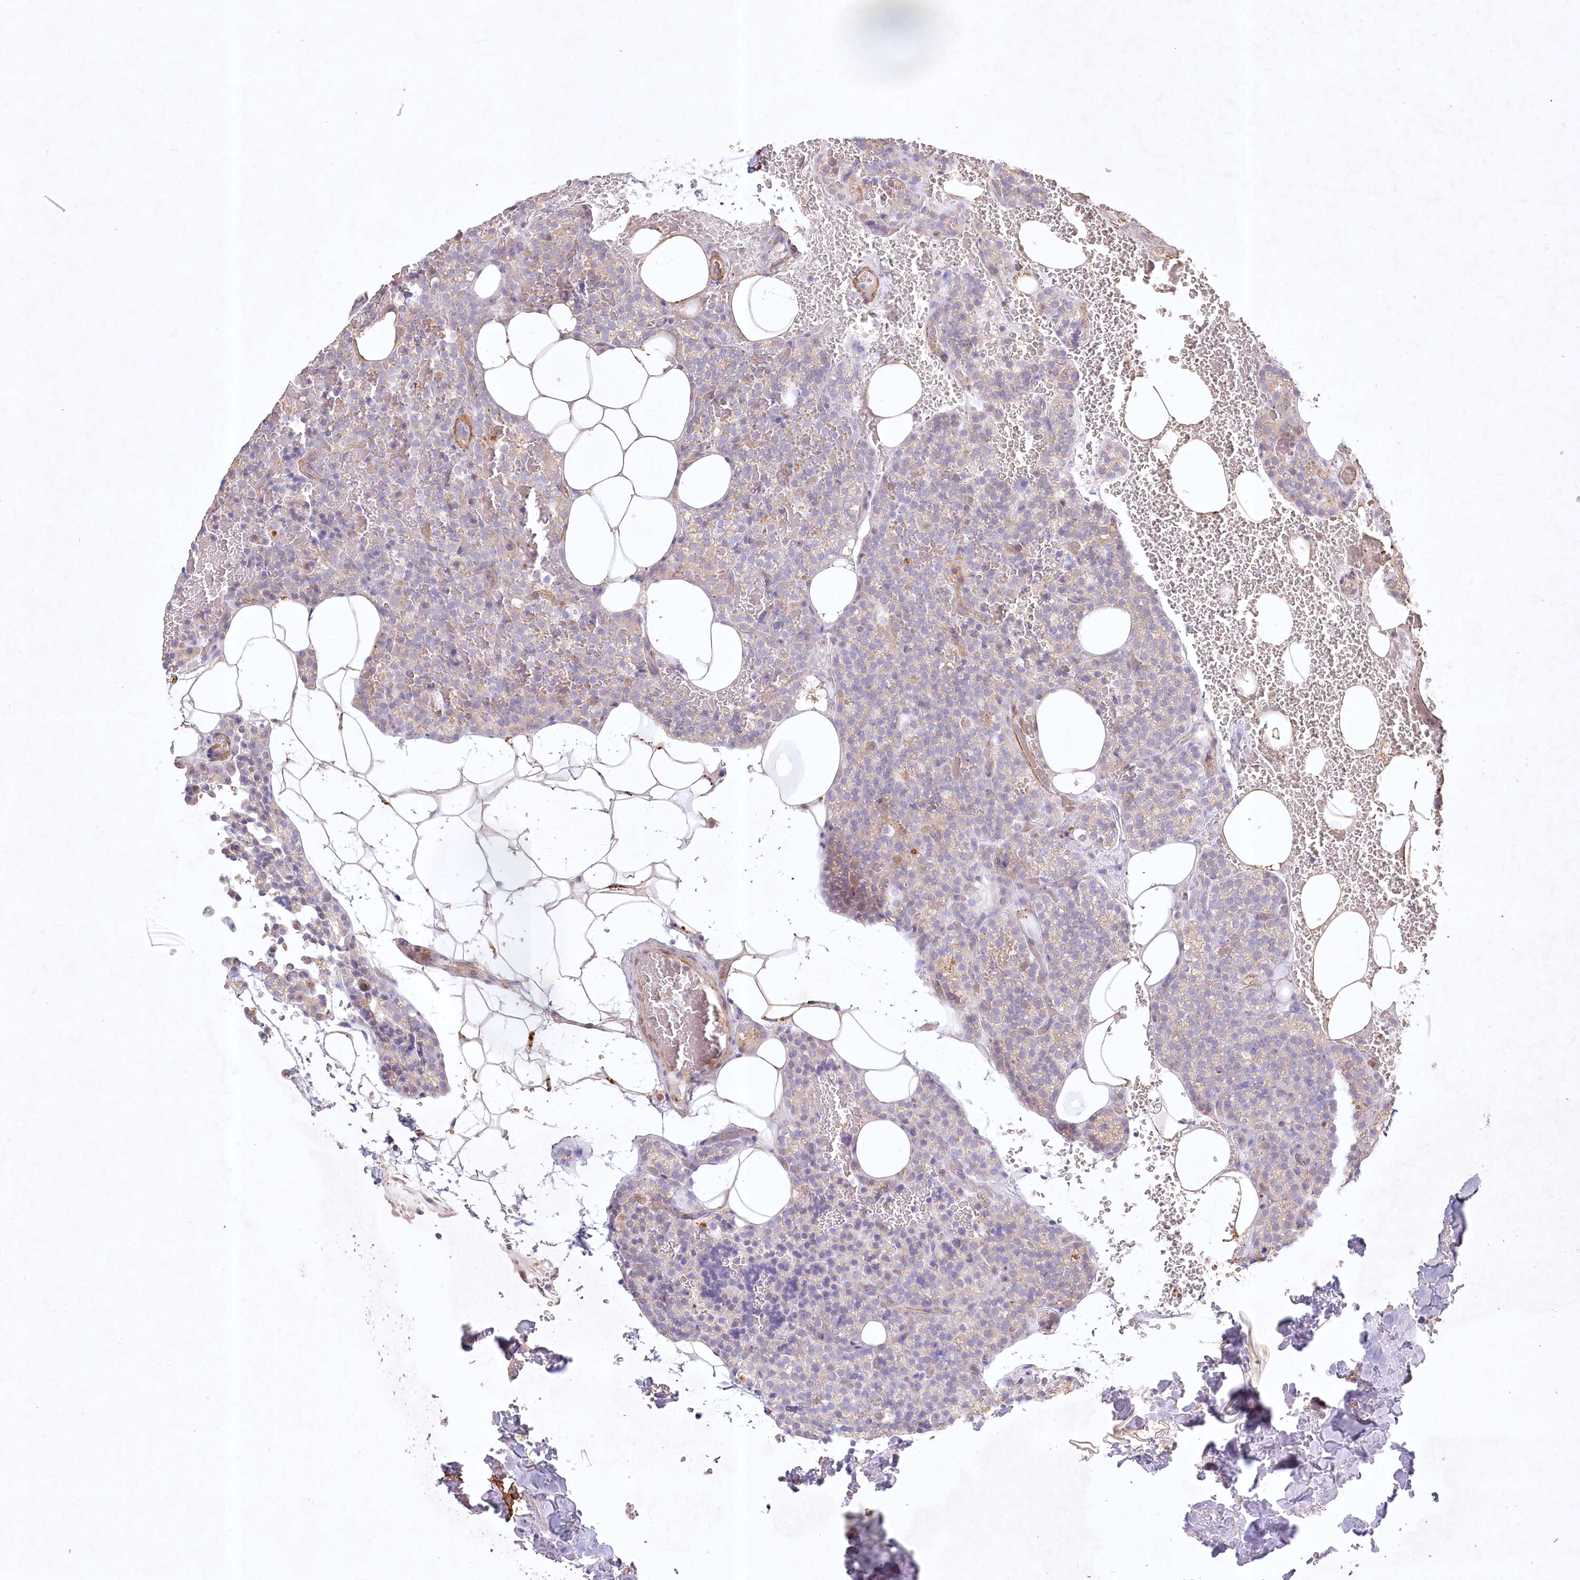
{"staining": {"intensity": "weak", "quantity": "<25%", "location": "cytoplasmic/membranous"}, "tissue": "parathyroid gland", "cell_type": "Glandular cells", "image_type": "normal", "snomed": [{"axis": "morphology", "description": "Normal tissue, NOS"}, {"axis": "topography", "description": "Parathyroid gland"}], "caption": "DAB immunohistochemical staining of benign parathyroid gland exhibits no significant positivity in glandular cells. Brightfield microscopy of immunohistochemistry stained with DAB (brown) and hematoxylin (blue), captured at high magnification.", "gene": "INPP4B", "patient": {"sex": "male", "age": 50}}